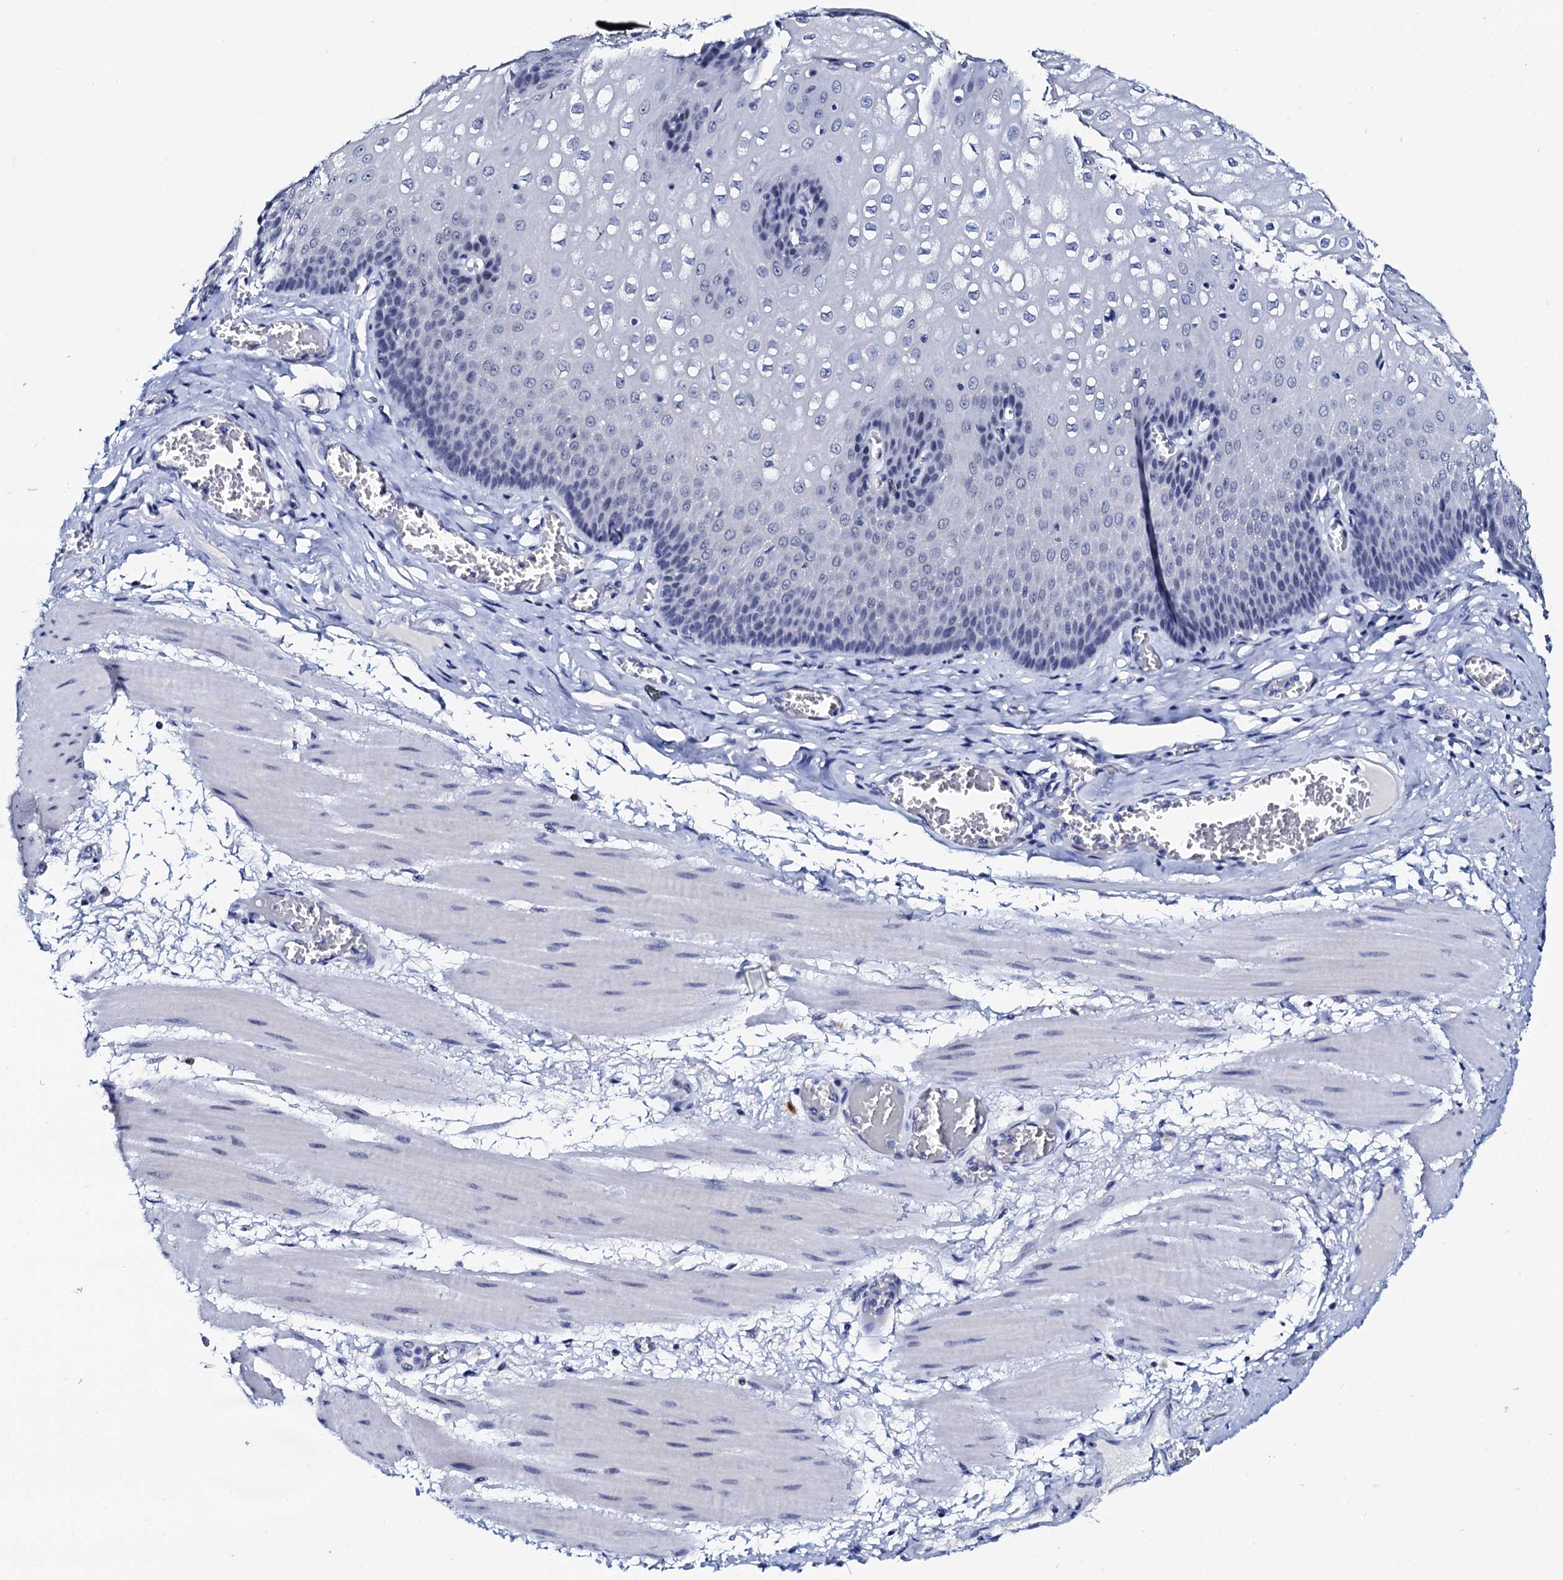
{"staining": {"intensity": "negative", "quantity": "none", "location": "none"}, "tissue": "esophagus", "cell_type": "Squamous epithelial cells", "image_type": "normal", "snomed": [{"axis": "morphology", "description": "Normal tissue, NOS"}, {"axis": "topography", "description": "Esophagus"}], "caption": "Squamous epithelial cells are negative for brown protein staining in benign esophagus.", "gene": "SPATA19", "patient": {"sex": "male", "age": 60}}